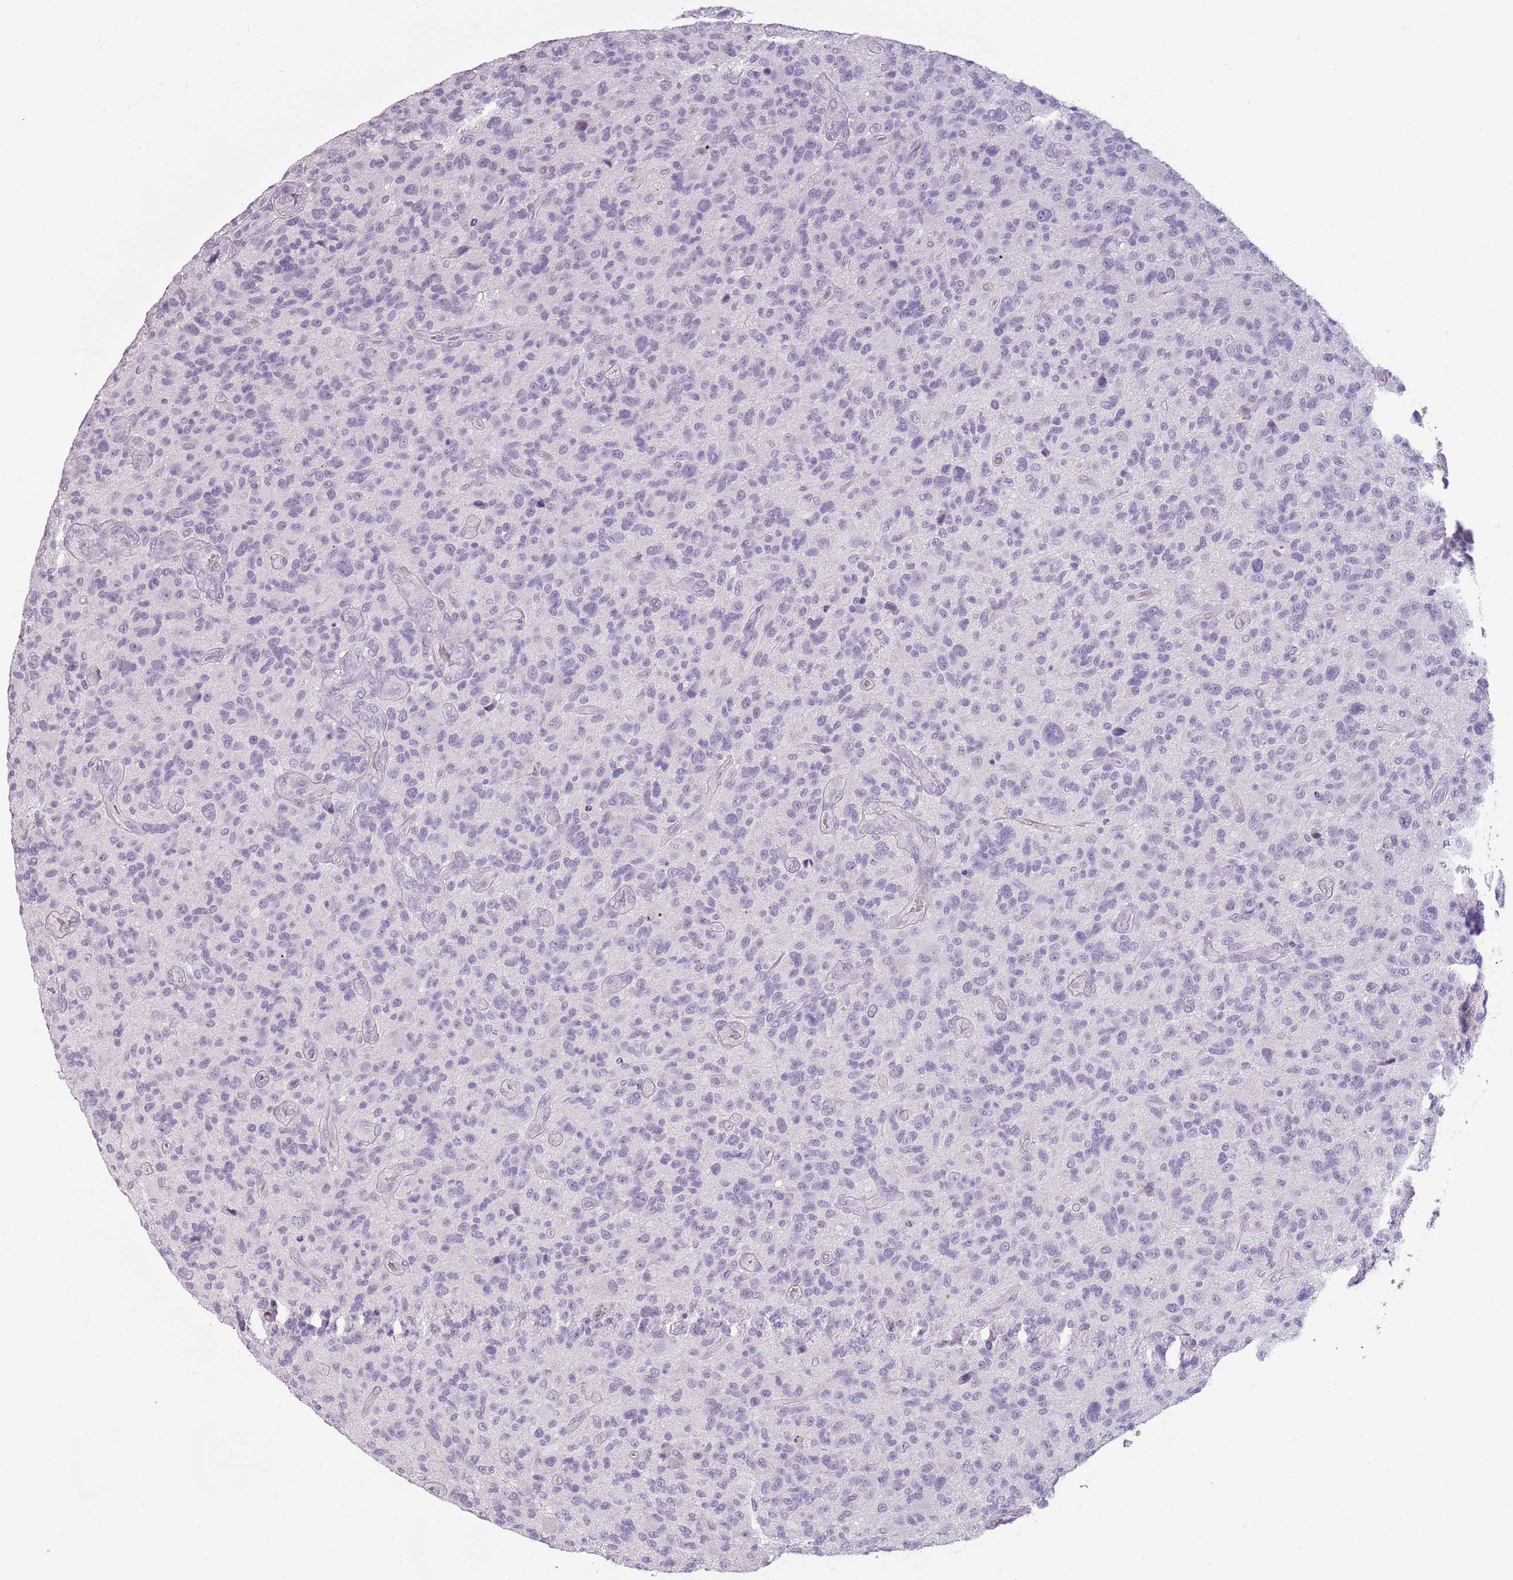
{"staining": {"intensity": "negative", "quantity": "none", "location": "none"}, "tissue": "glioma", "cell_type": "Tumor cells", "image_type": "cancer", "snomed": [{"axis": "morphology", "description": "Glioma, malignant, High grade"}, {"axis": "topography", "description": "Brain"}], "caption": "A high-resolution micrograph shows immunohistochemistry staining of malignant high-grade glioma, which reveals no significant staining in tumor cells.", "gene": "PIEZO1", "patient": {"sex": "male", "age": 47}}